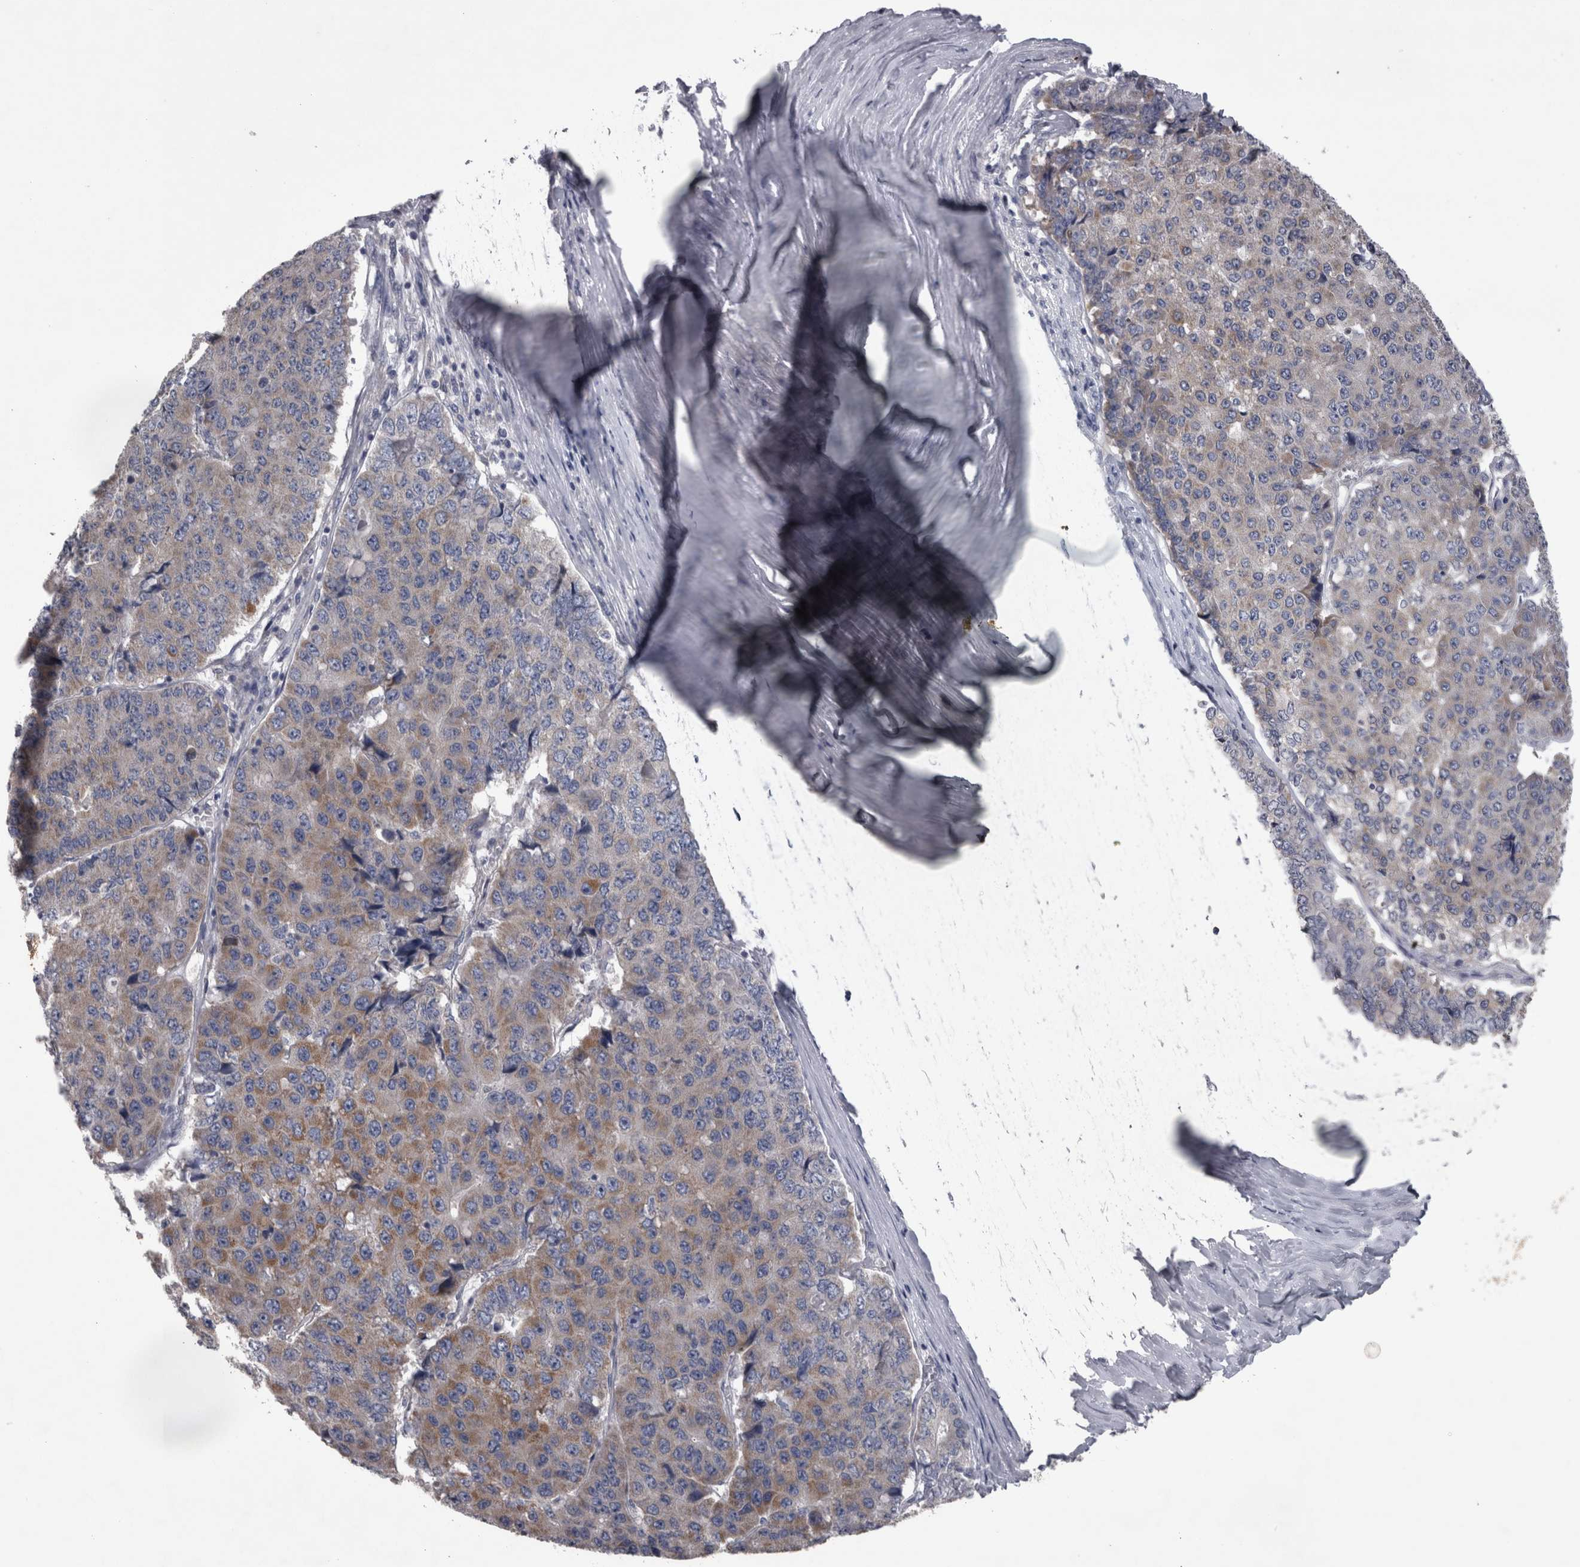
{"staining": {"intensity": "moderate", "quantity": "<25%", "location": "cytoplasmic/membranous"}, "tissue": "pancreatic cancer", "cell_type": "Tumor cells", "image_type": "cancer", "snomed": [{"axis": "morphology", "description": "Adenocarcinoma, NOS"}, {"axis": "topography", "description": "Pancreas"}], "caption": "Adenocarcinoma (pancreatic) stained with a protein marker demonstrates moderate staining in tumor cells.", "gene": "DBT", "patient": {"sex": "male", "age": 50}}